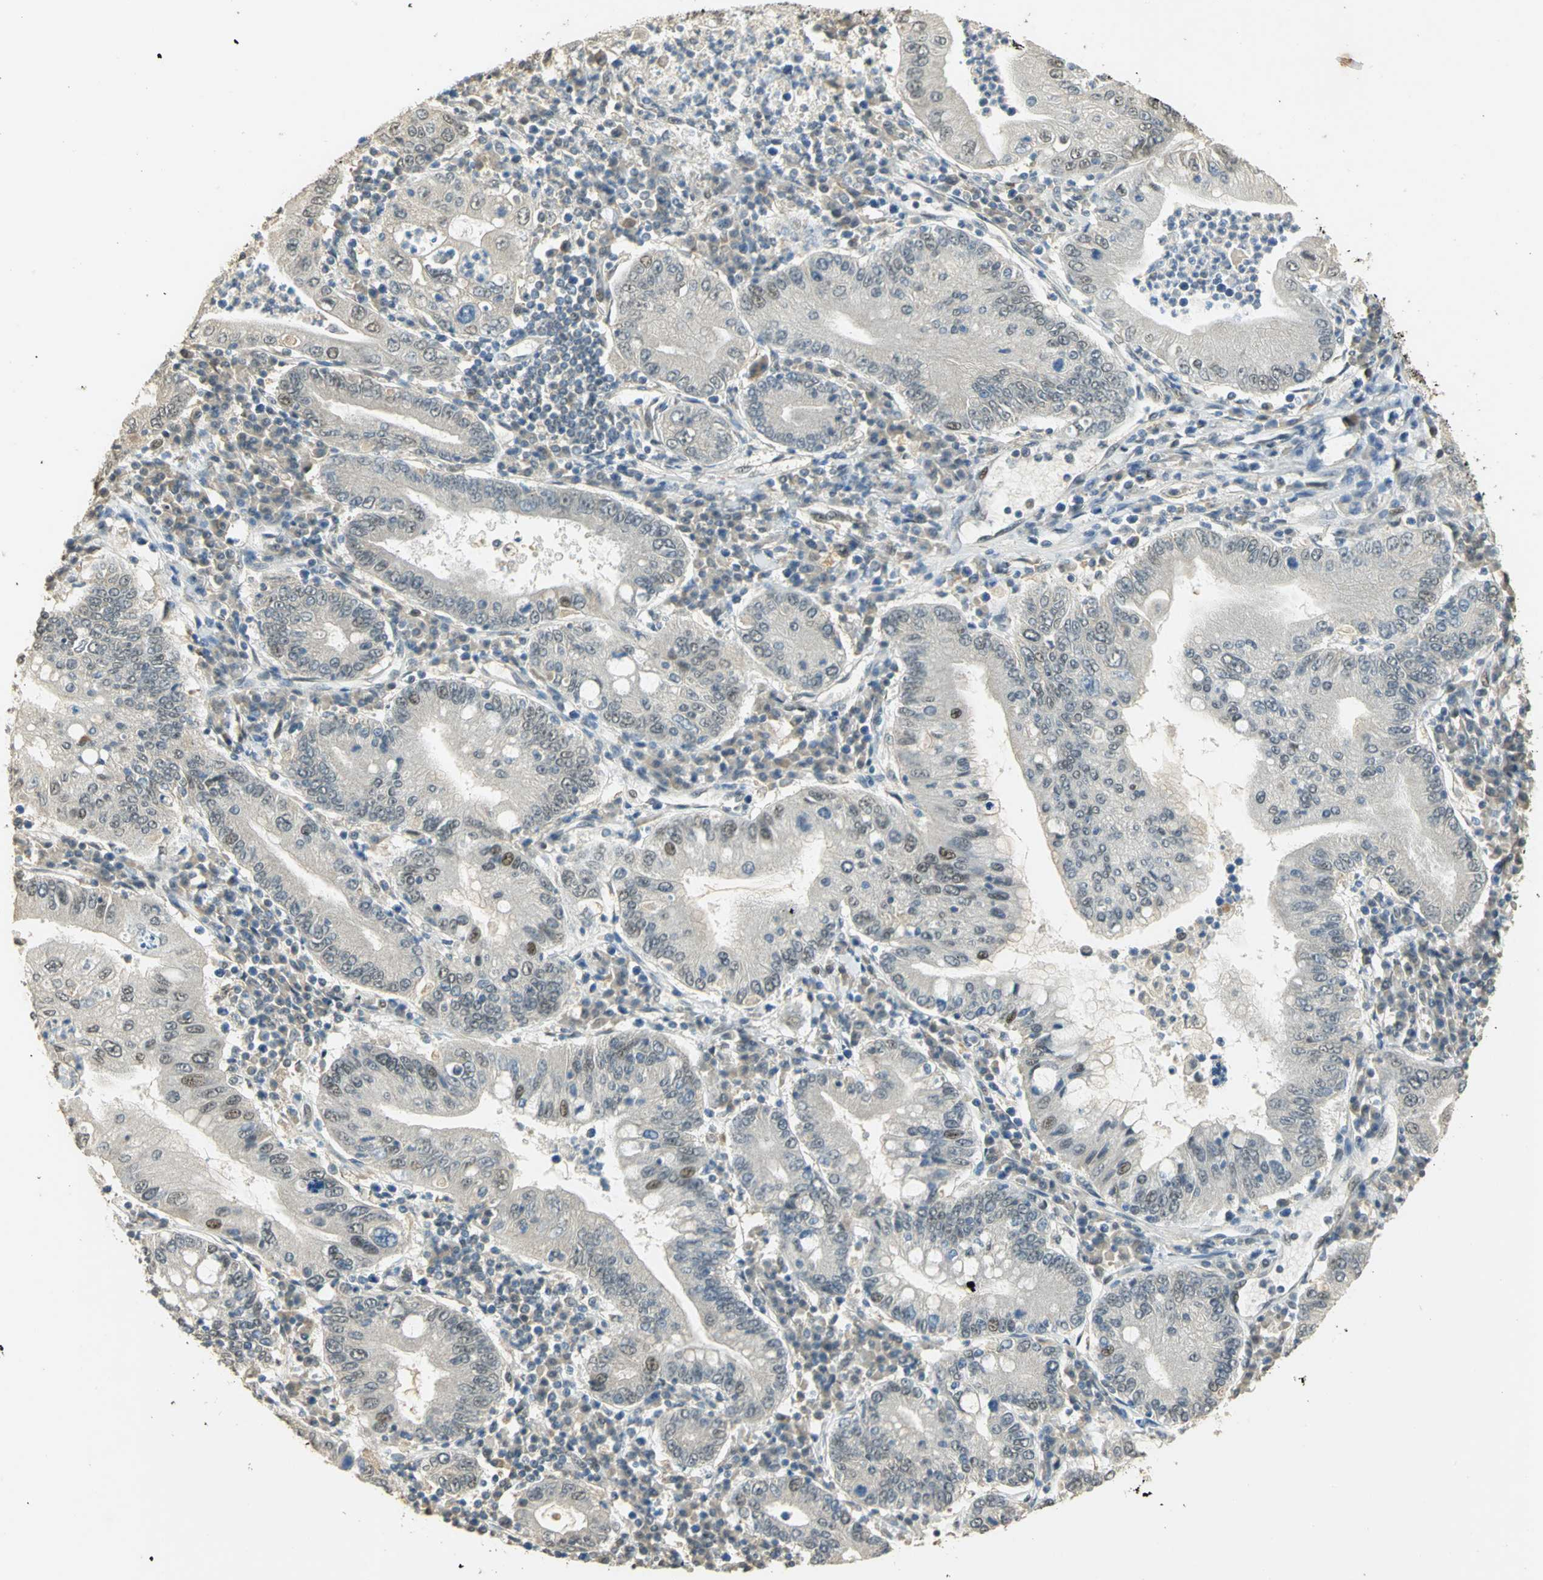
{"staining": {"intensity": "weak", "quantity": ">75%", "location": "cytoplasmic/membranous"}, "tissue": "stomach cancer", "cell_type": "Tumor cells", "image_type": "cancer", "snomed": [{"axis": "morphology", "description": "Normal tissue, NOS"}, {"axis": "morphology", "description": "Adenocarcinoma, NOS"}, {"axis": "topography", "description": "Esophagus"}, {"axis": "topography", "description": "Stomach, upper"}, {"axis": "topography", "description": "Peripheral nerve tissue"}], "caption": "A brown stain labels weak cytoplasmic/membranous positivity of a protein in adenocarcinoma (stomach) tumor cells. (DAB IHC, brown staining for protein, blue staining for nuclei).", "gene": "HDHD5", "patient": {"sex": "male", "age": 62}}